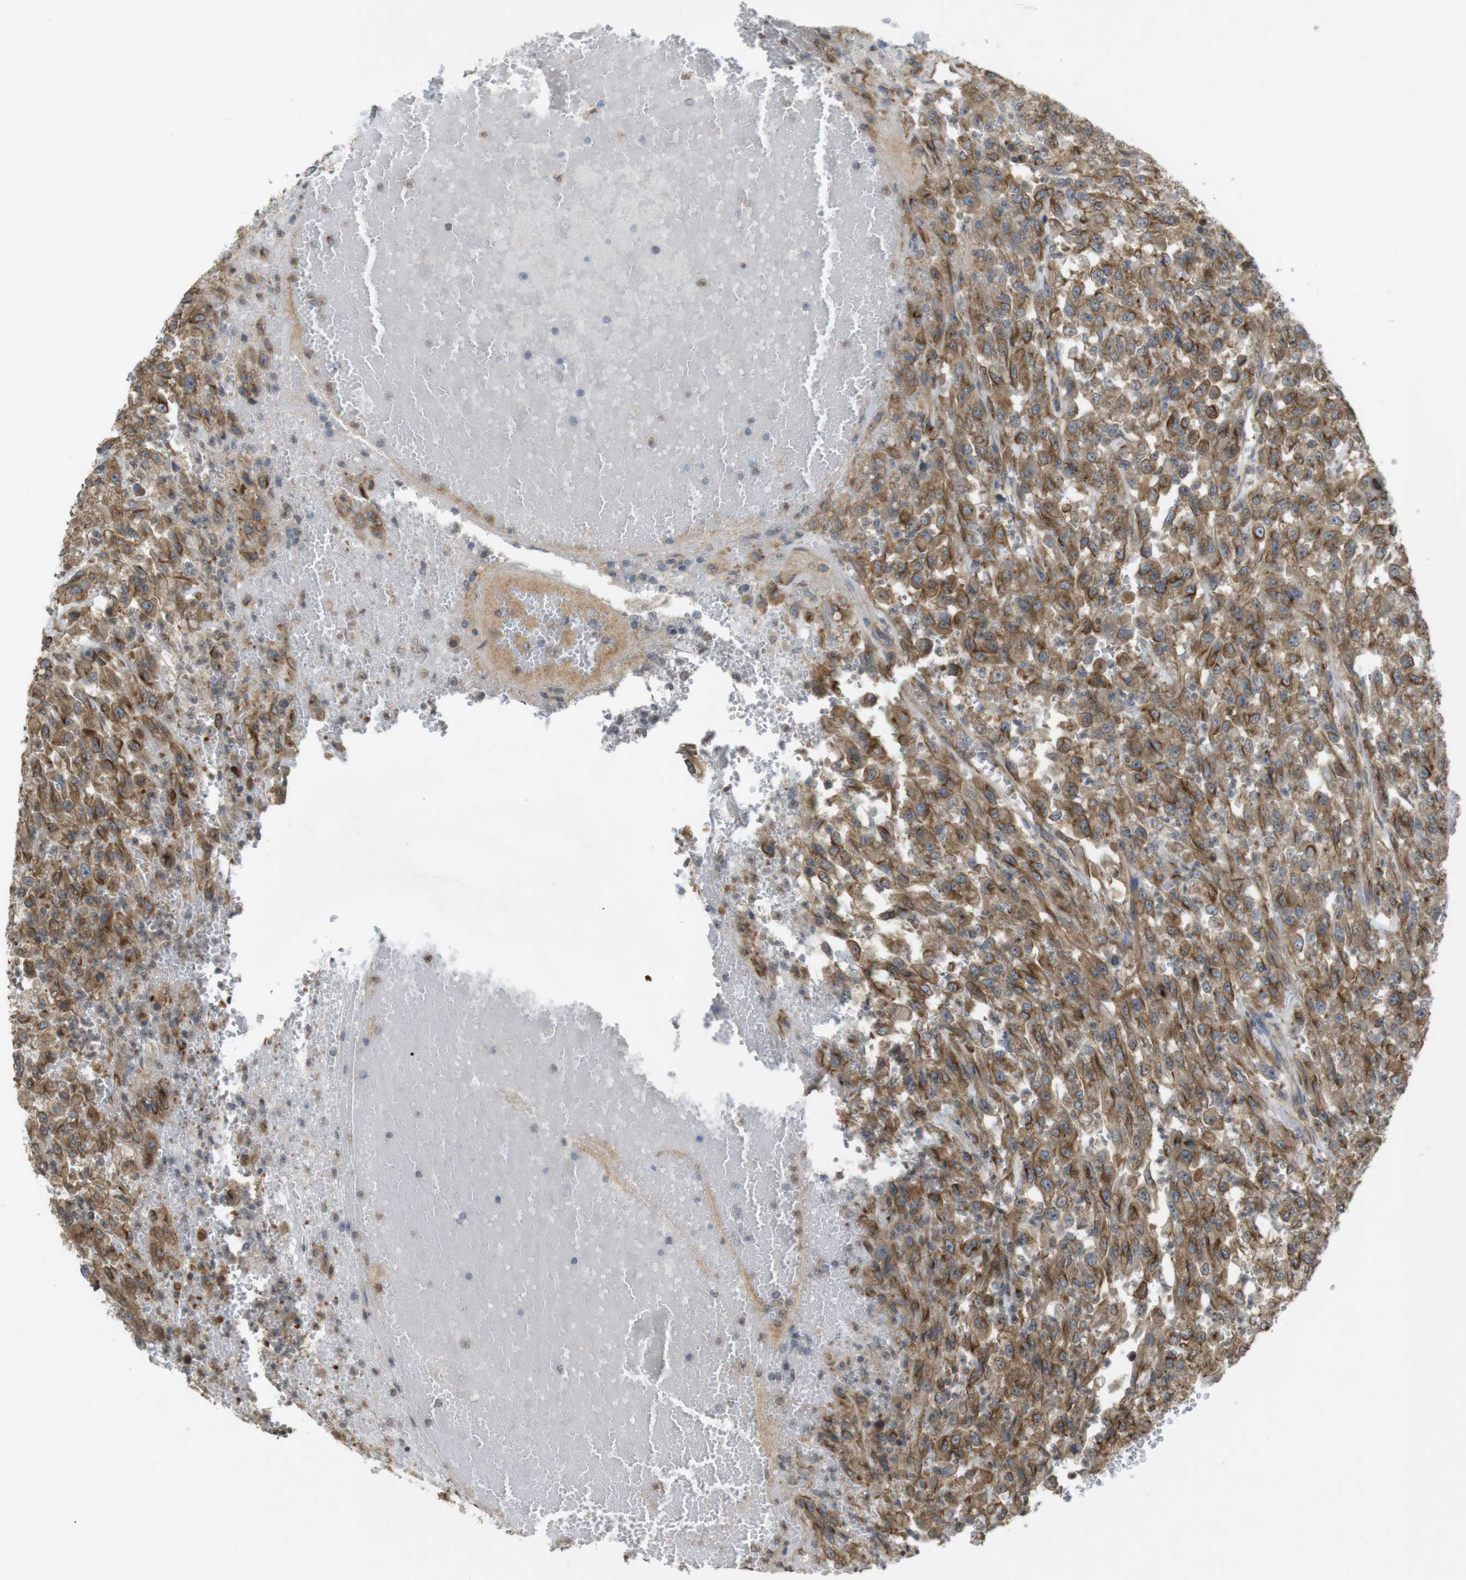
{"staining": {"intensity": "moderate", "quantity": ">75%", "location": "cytoplasmic/membranous"}, "tissue": "urothelial cancer", "cell_type": "Tumor cells", "image_type": "cancer", "snomed": [{"axis": "morphology", "description": "Urothelial carcinoma, High grade"}, {"axis": "topography", "description": "Urinary bladder"}], "caption": "Immunohistochemical staining of urothelial carcinoma (high-grade) shows medium levels of moderate cytoplasmic/membranous staining in about >75% of tumor cells.", "gene": "KIF5B", "patient": {"sex": "male", "age": 46}}